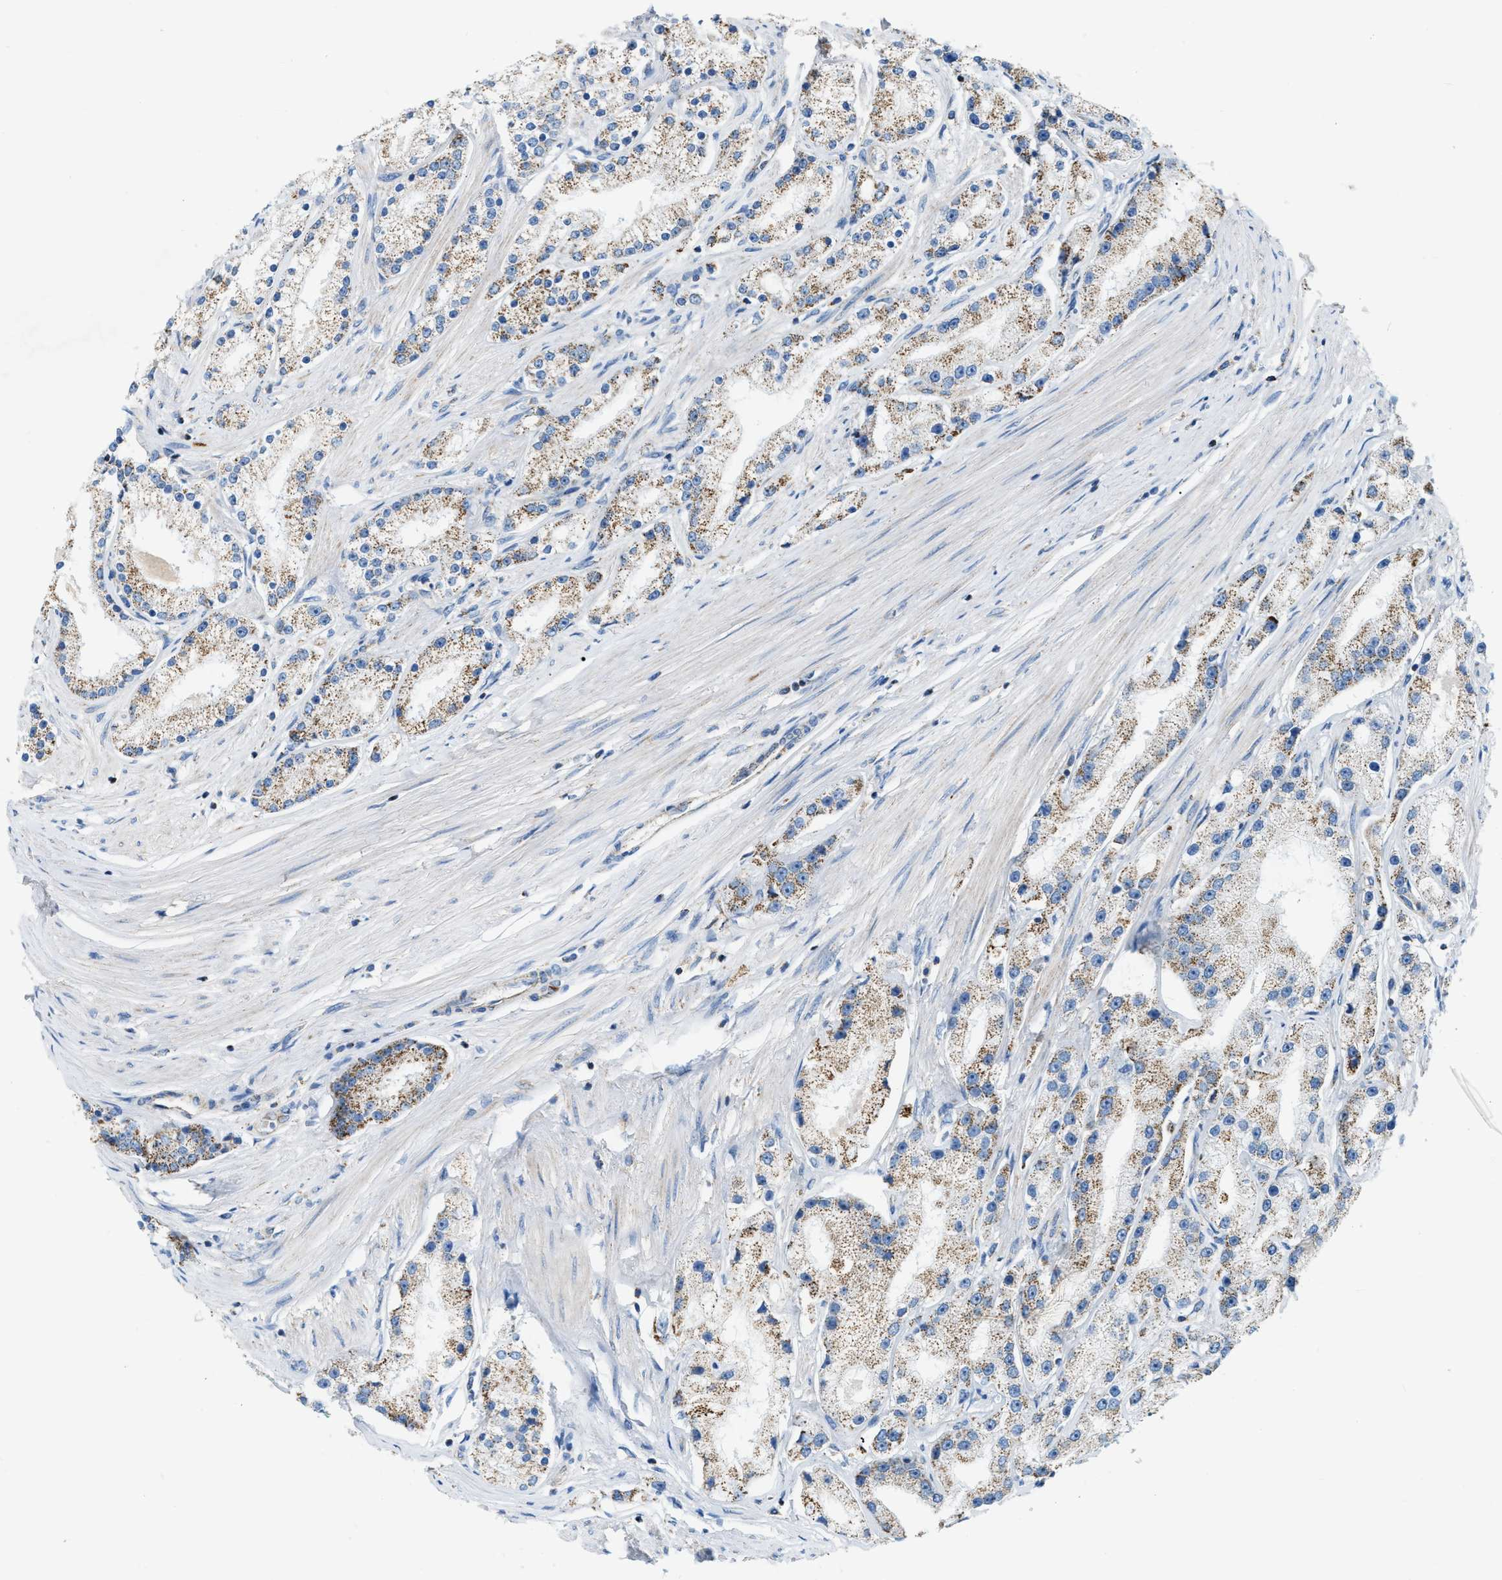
{"staining": {"intensity": "weak", "quantity": ">75%", "location": "cytoplasmic/membranous"}, "tissue": "prostate cancer", "cell_type": "Tumor cells", "image_type": "cancer", "snomed": [{"axis": "morphology", "description": "Adenocarcinoma, Low grade"}, {"axis": "topography", "description": "Prostate"}], "caption": "This micrograph displays immunohistochemistry (IHC) staining of low-grade adenocarcinoma (prostate), with low weak cytoplasmic/membranous expression in approximately >75% of tumor cells.", "gene": "JADE1", "patient": {"sex": "male", "age": 63}}